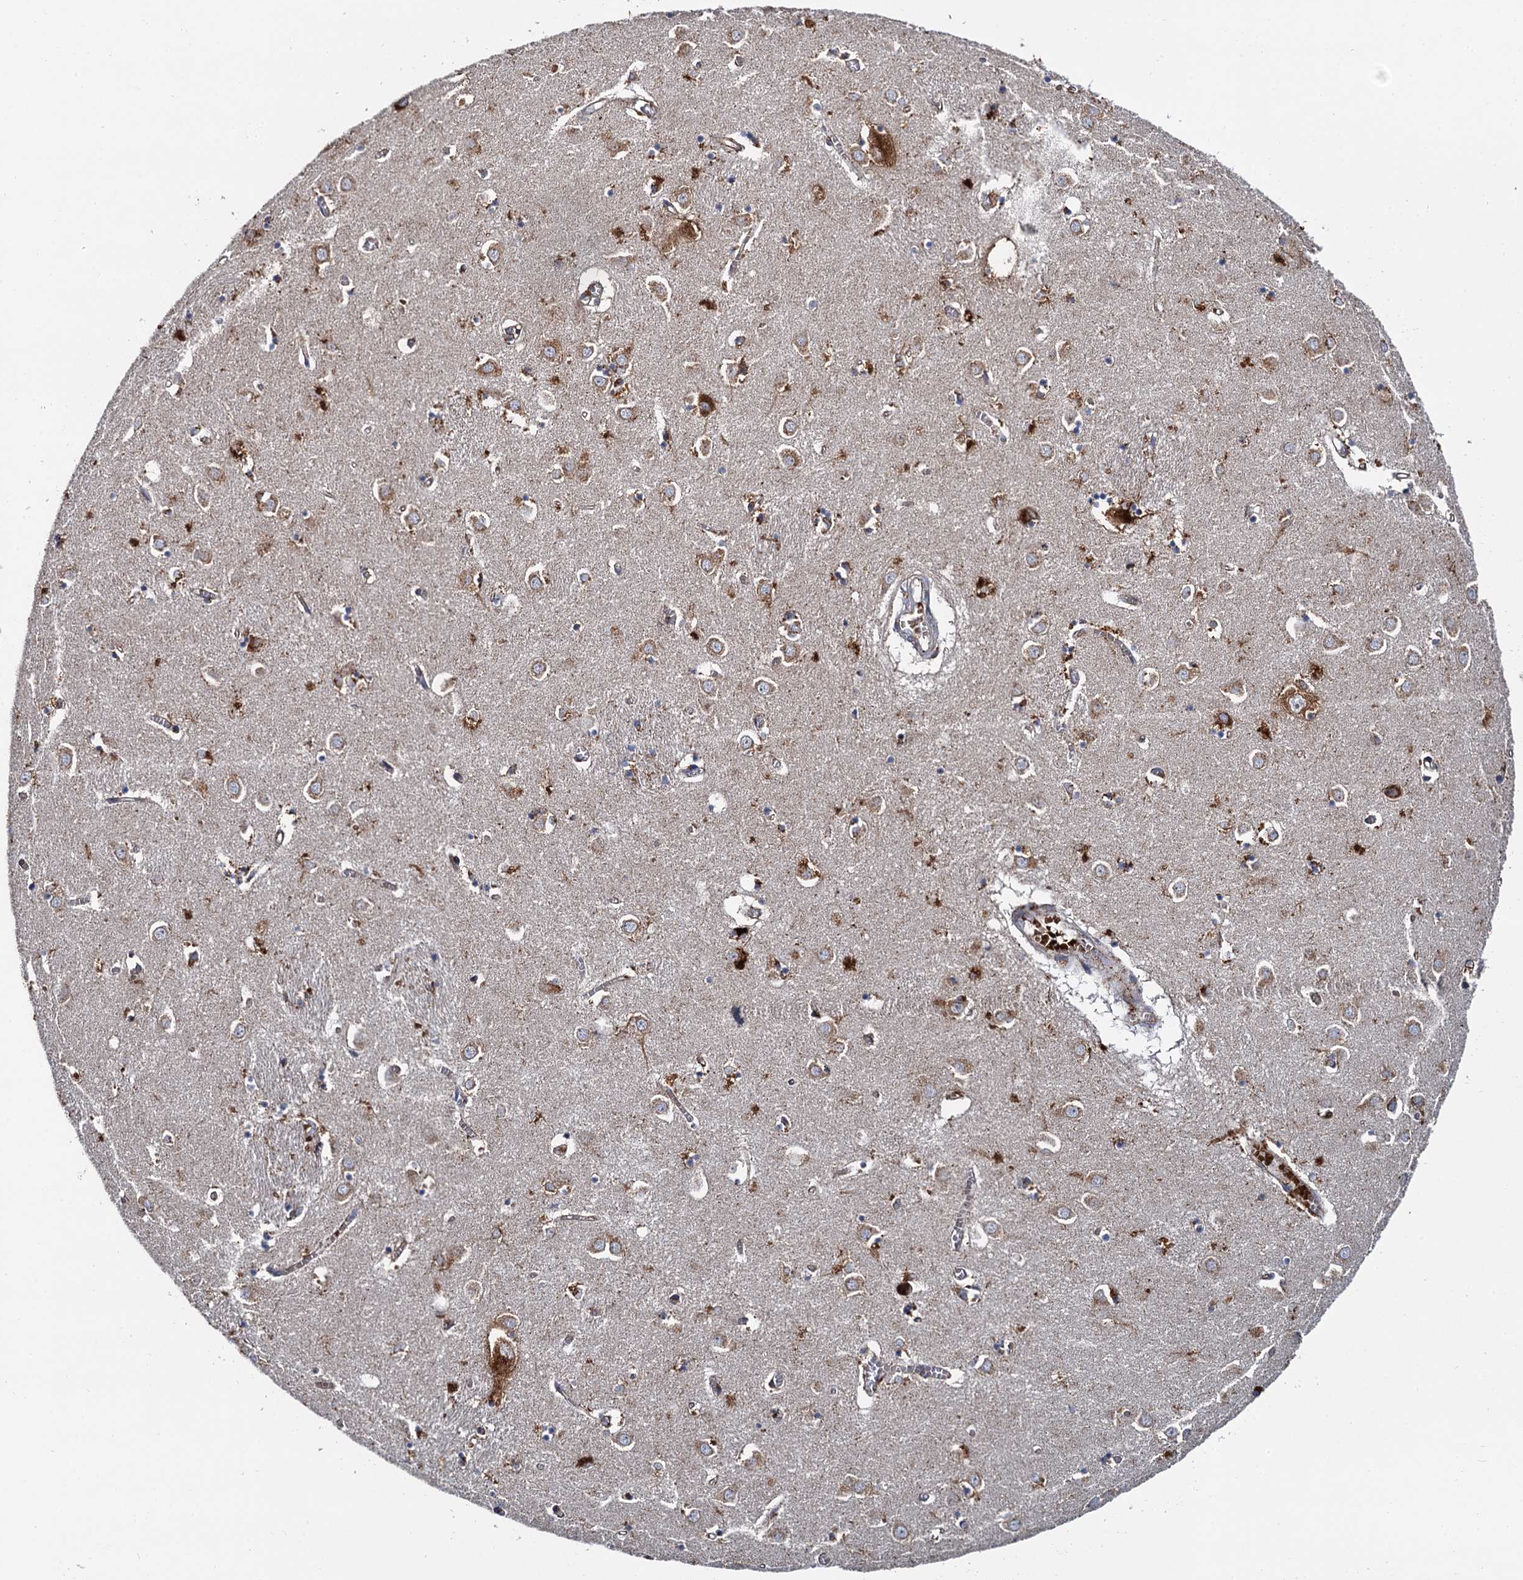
{"staining": {"intensity": "moderate", "quantity": "25%-75%", "location": "cytoplasmic/membranous"}, "tissue": "caudate", "cell_type": "Glial cells", "image_type": "normal", "snomed": [{"axis": "morphology", "description": "Normal tissue, NOS"}, {"axis": "topography", "description": "Lateral ventricle wall"}], "caption": "A brown stain highlights moderate cytoplasmic/membranous expression of a protein in glial cells of unremarkable caudate. (DAB (3,3'-diaminobenzidine) IHC, brown staining for protein, blue staining for nuclei).", "gene": "GBA1", "patient": {"sex": "male", "age": 70}}